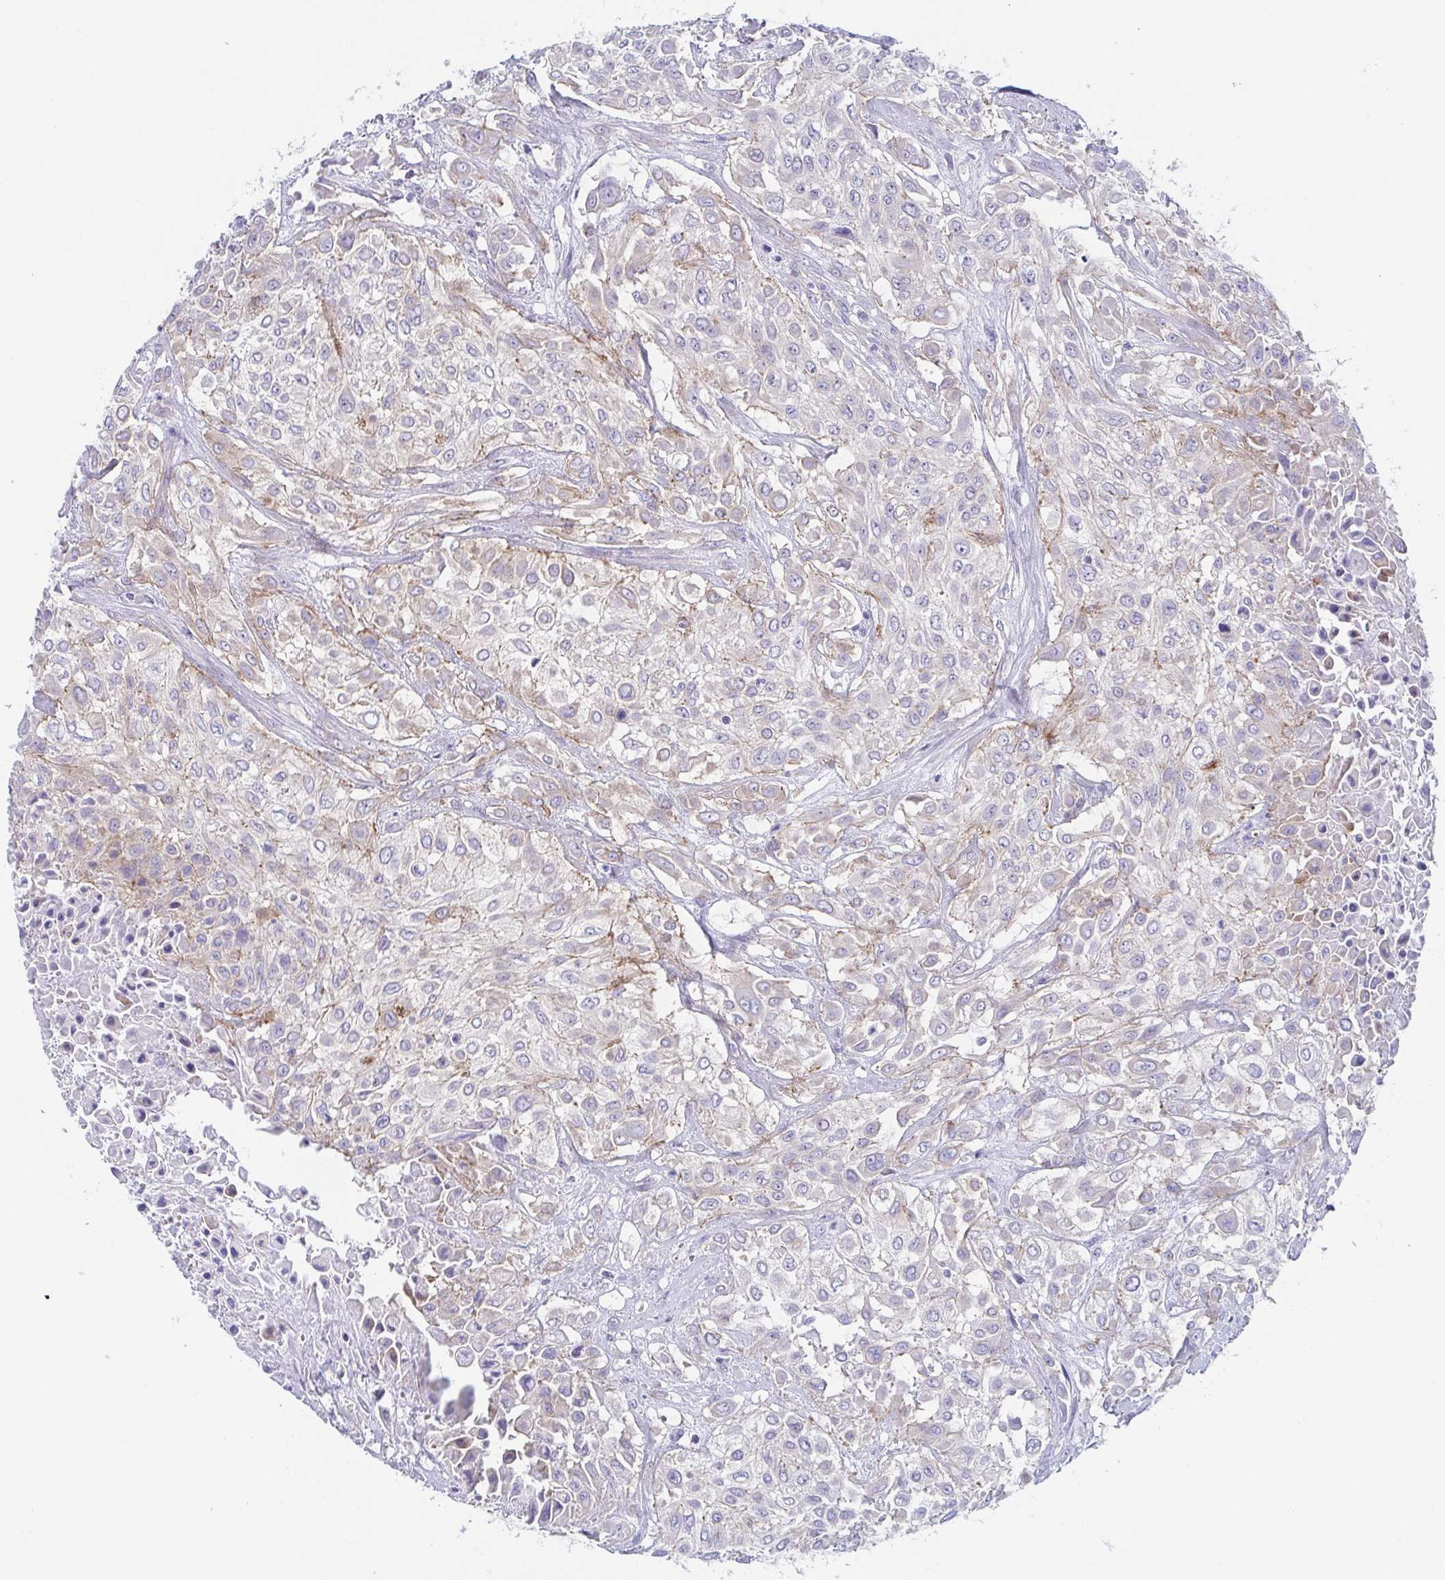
{"staining": {"intensity": "weak", "quantity": "<25%", "location": "cytoplasmic/membranous"}, "tissue": "urothelial cancer", "cell_type": "Tumor cells", "image_type": "cancer", "snomed": [{"axis": "morphology", "description": "Urothelial carcinoma, High grade"}, {"axis": "topography", "description": "Urinary bladder"}], "caption": "Immunohistochemistry of human urothelial cancer shows no positivity in tumor cells.", "gene": "DYNC1I1", "patient": {"sex": "male", "age": 57}}